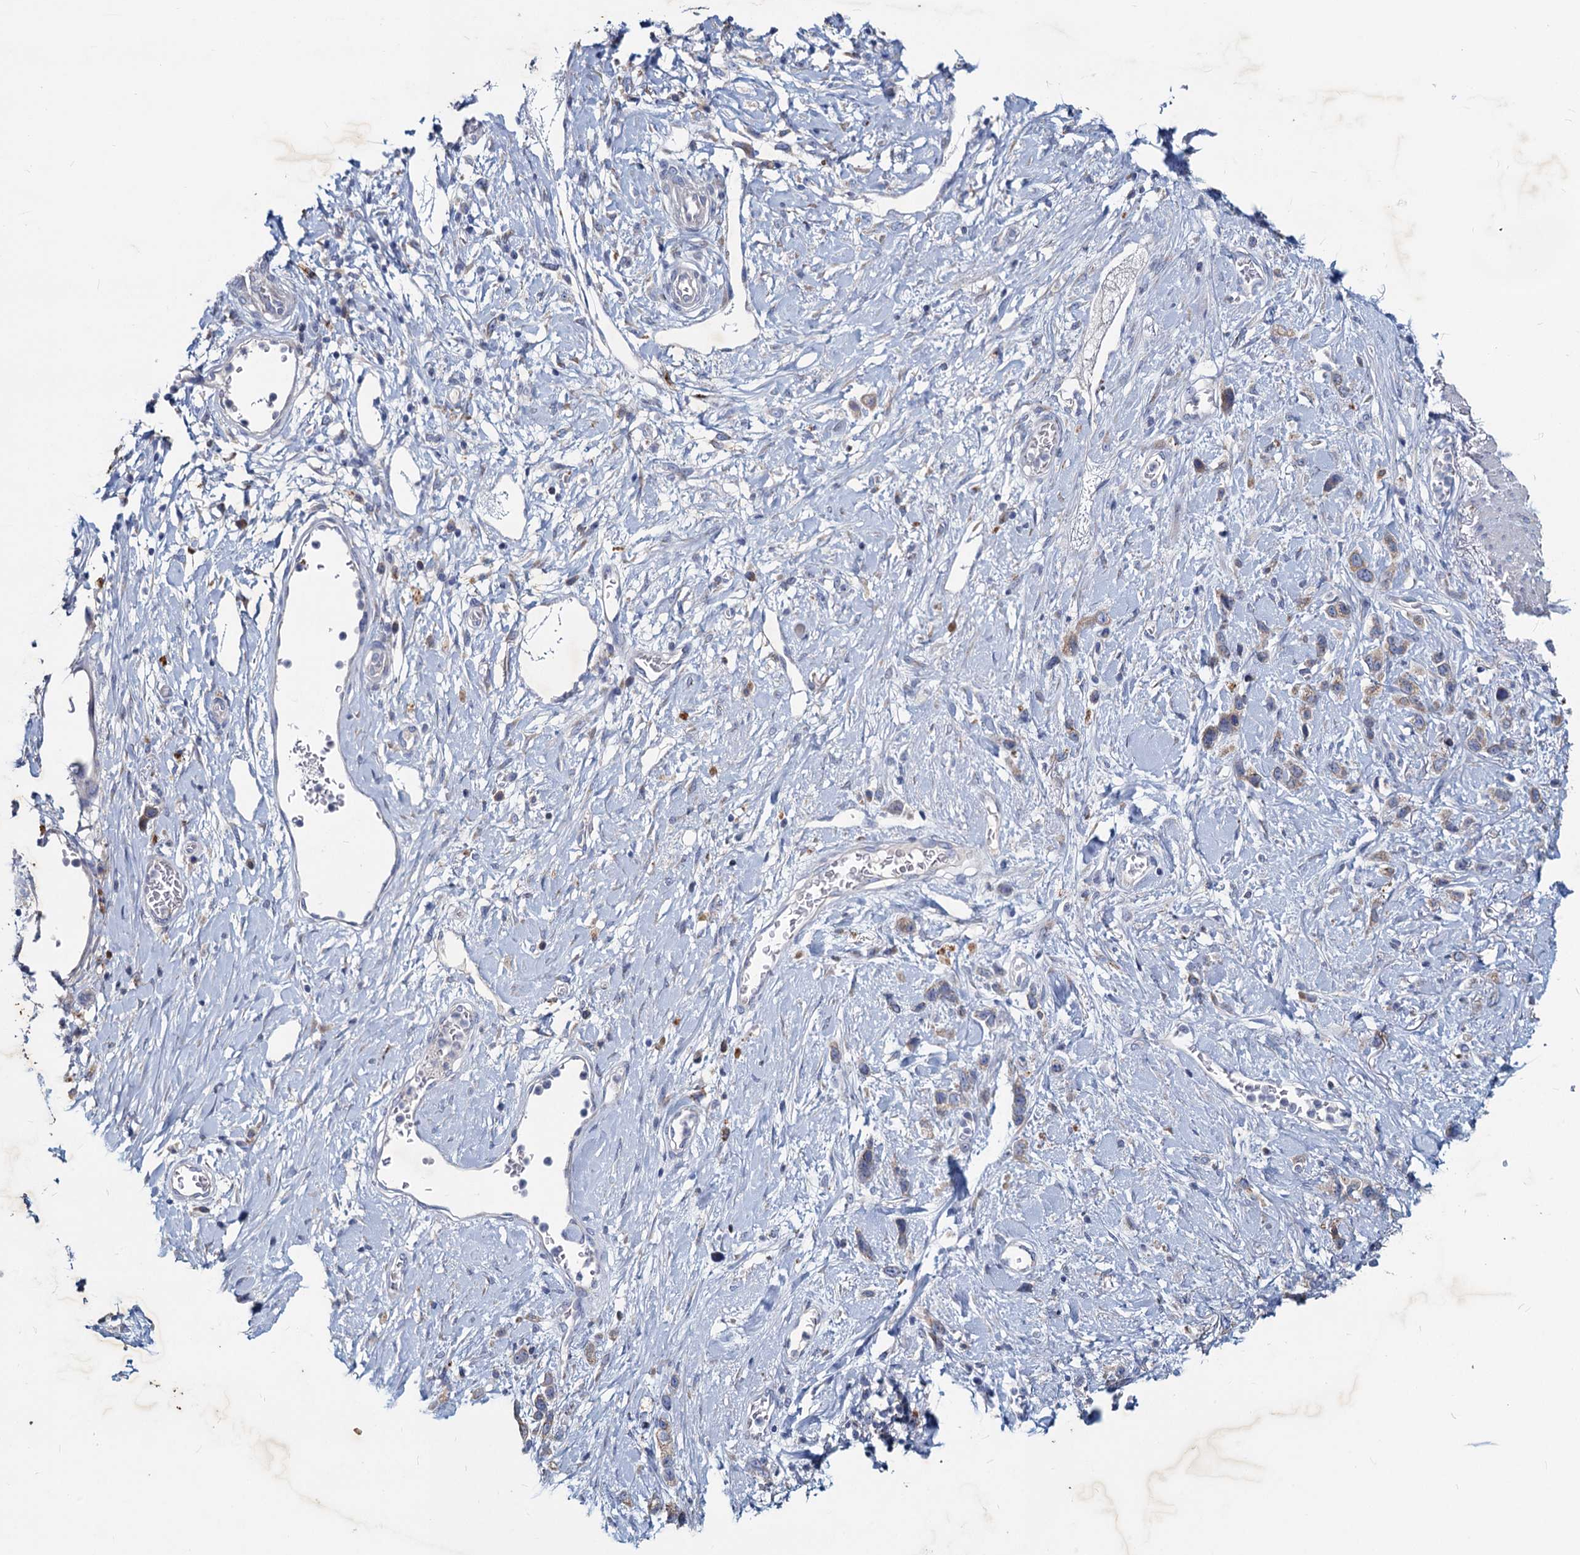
{"staining": {"intensity": "weak", "quantity": "<25%", "location": "cytoplasmic/membranous"}, "tissue": "stomach cancer", "cell_type": "Tumor cells", "image_type": "cancer", "snomed": [{"axis": "morphology", "description": "Adenocarcinoma, NOS"}, {"axis": "morphology", "description": "Adenocarcinoma, High grade"}, {"axis": "topography", "description": "Stomach, upper"}, {"axis": "topography", "description": "Stomach, lower"}], "caption": "A histopathology image of stomach adenocarcinoma (high-grade) stained for a protein shows no brown staining in tumor cells.", "gene": "TMX2", "patient": {"sex": "female", "age": 65}}